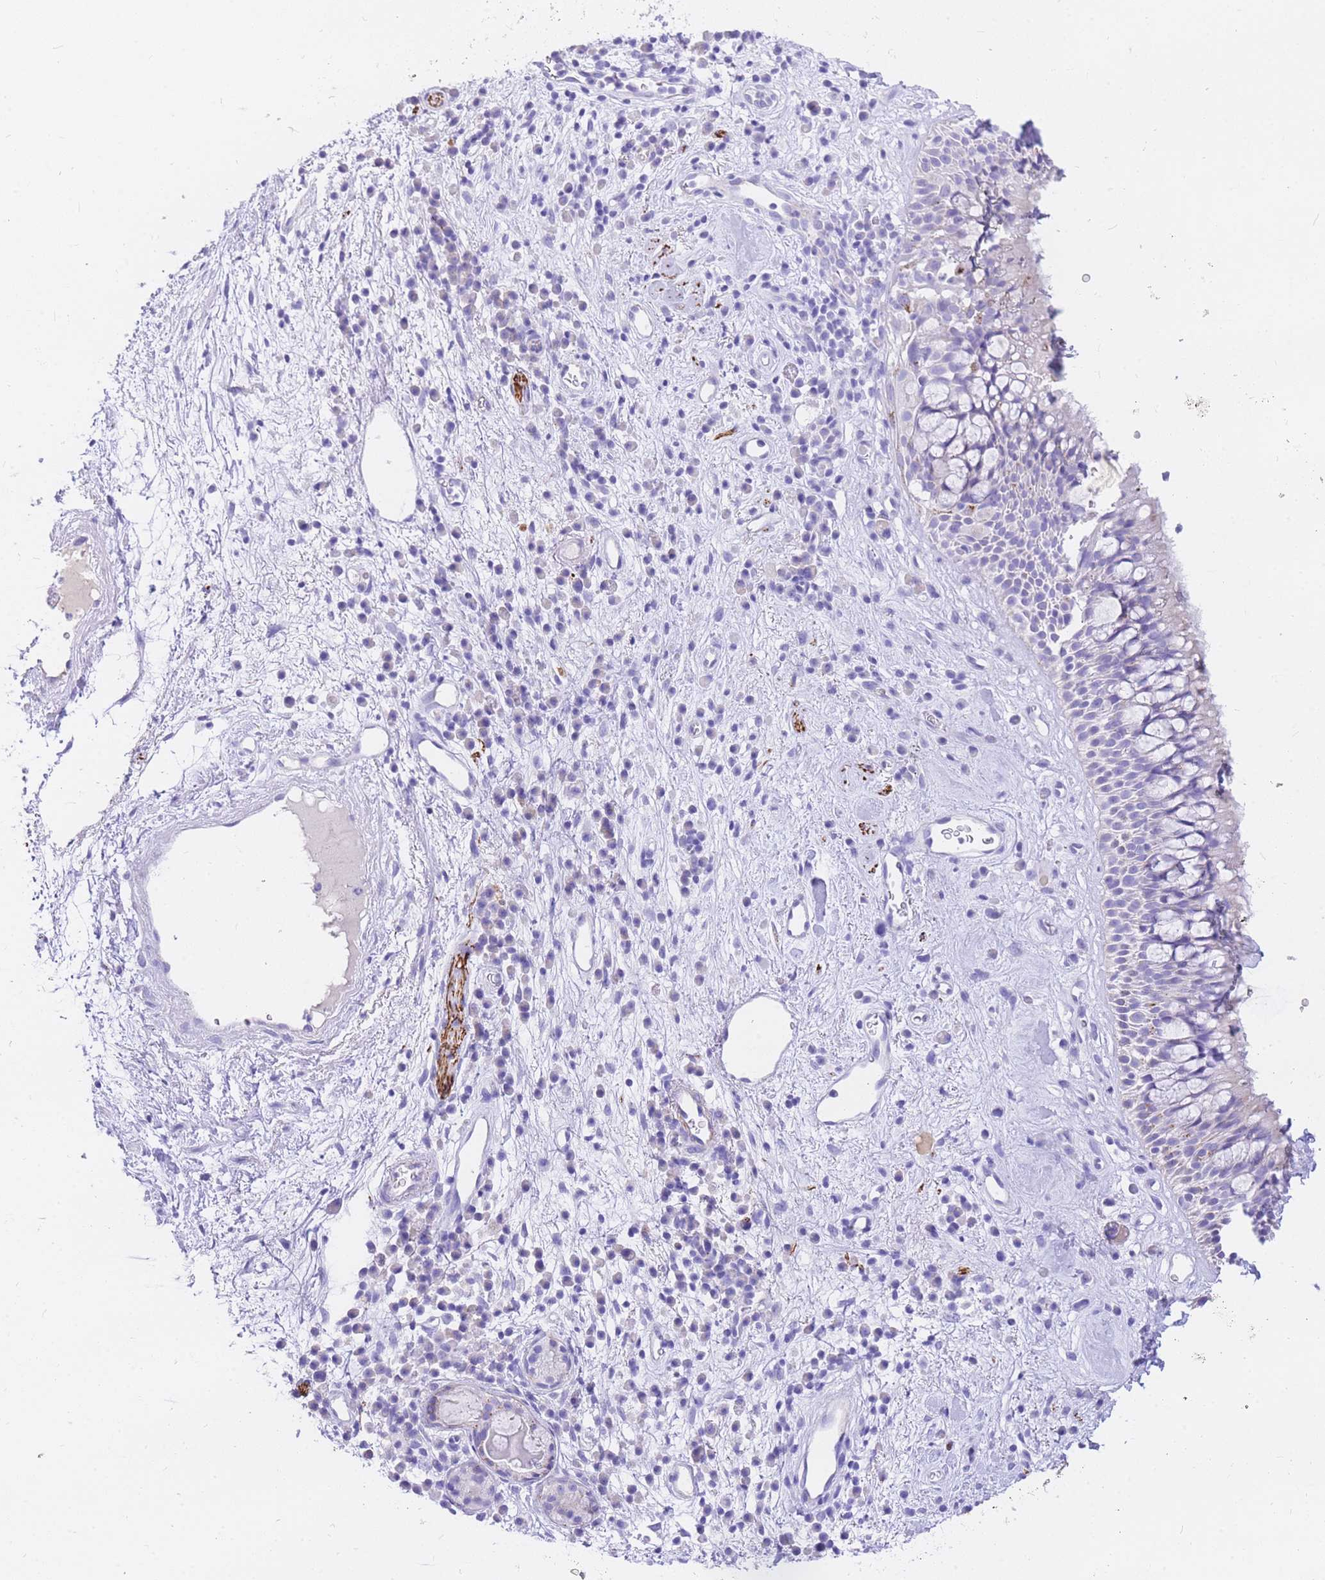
{"staining": {"intensity": "negative", "quantity": "none", "location": "none"}, "tissue": "nasopharynx", "cell_type": "Respiratory epithelial cells", "image_type": "normal", "snomed": [{"axis": "morphology", "description": "Normal tissue, NOS"}, {"axis": "morphology", "description": "Squamous cell carcinoma, NOS"}, {"axis": "topography", "description": "Nasopharynx"}, {"axis": "topography", "description": "Head-Neck"}], "caption": "Immunohistochemistry of unremarkable human nasopharynx reveals no expression in respiratory epithelial cells. (DAB (3,3'-diaminobenzidine) IHC with hematoxylin counter stain).", "gene": "UPK1A", "patient": {"sex": "male", "age": 85}}